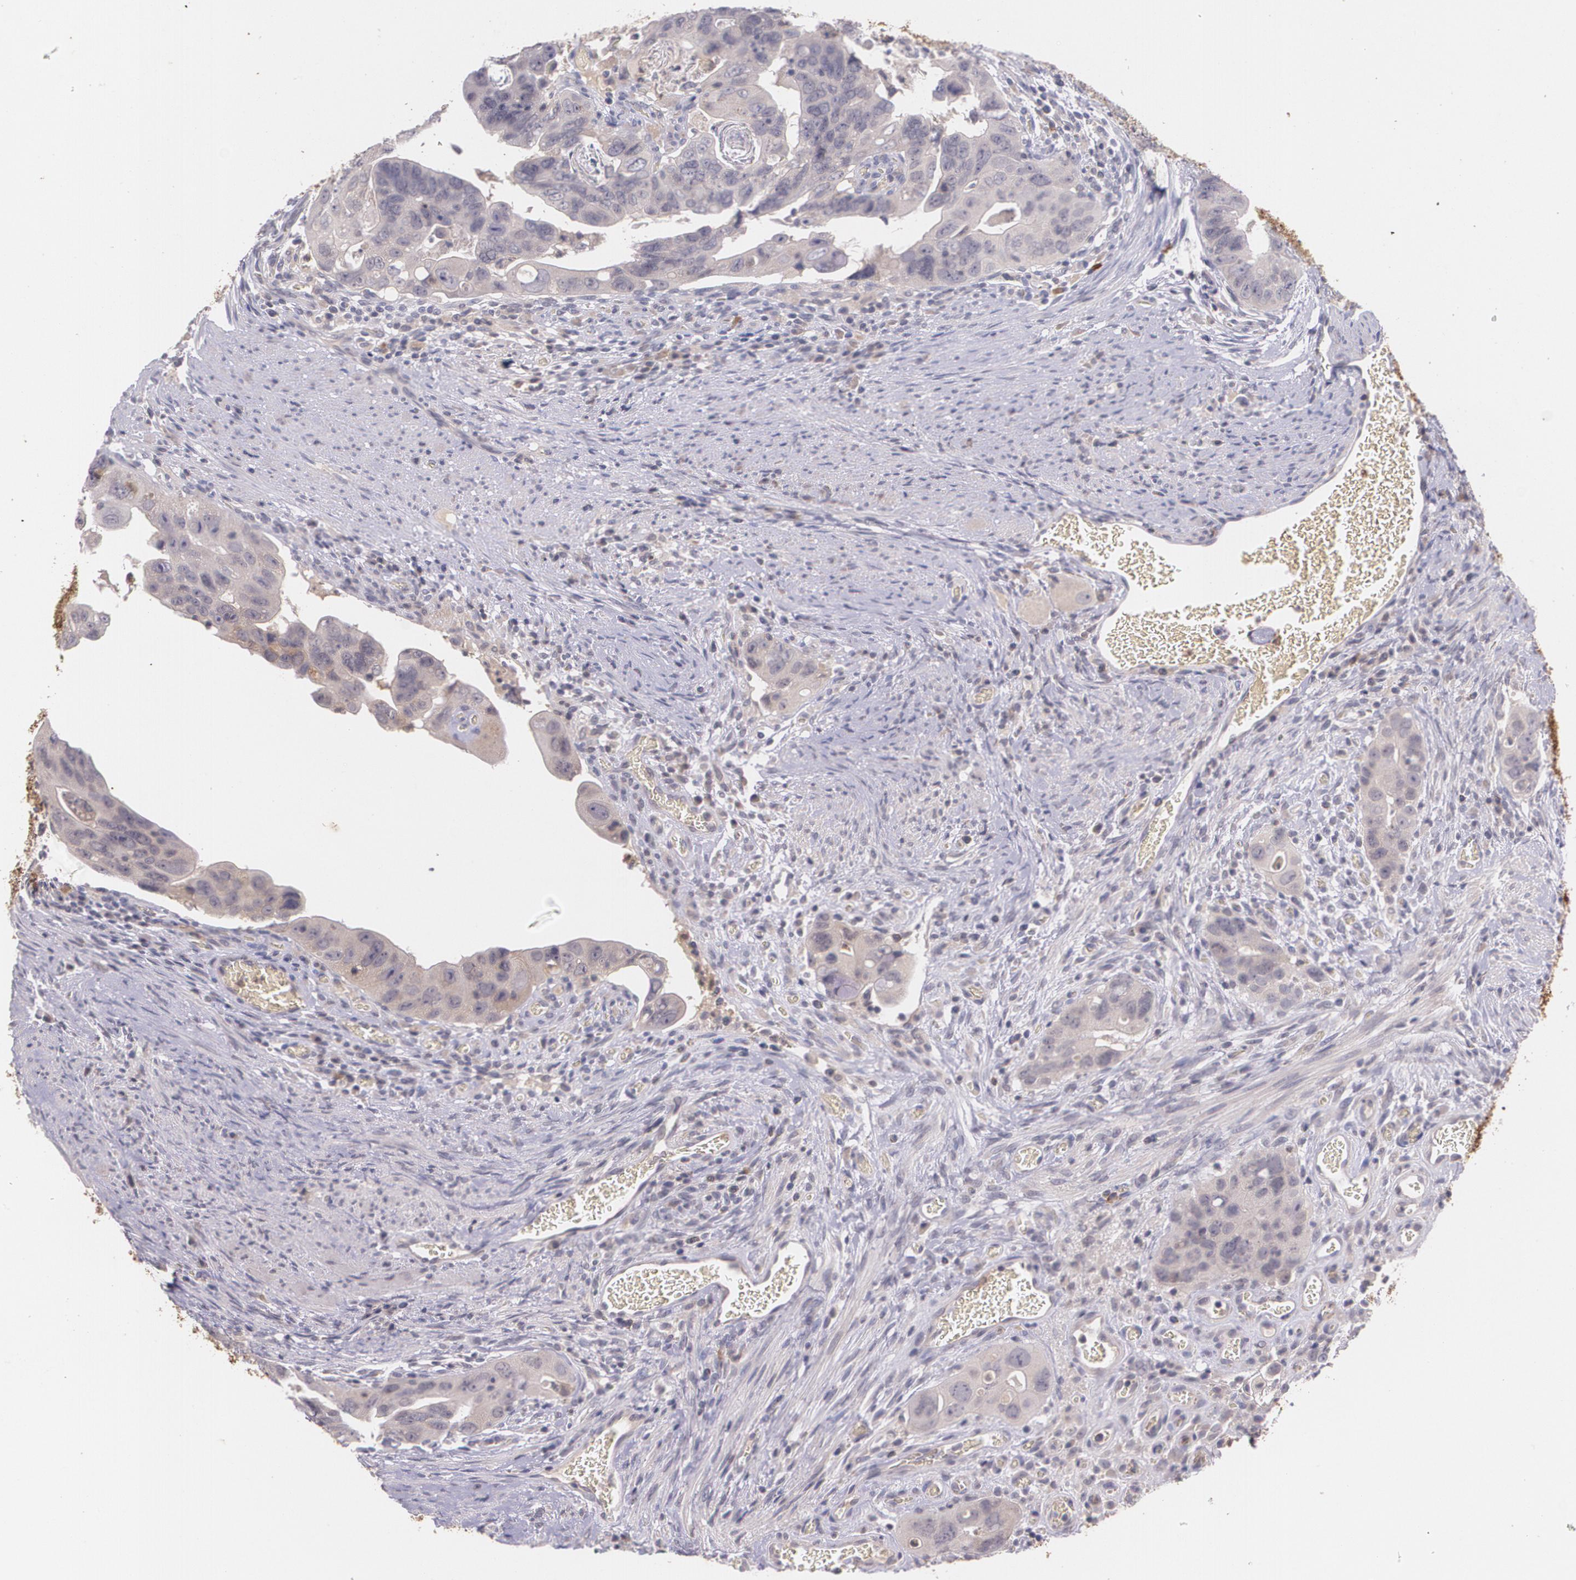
{"staining": {"intensity": "weak", "quantity": ">75%", "location": "cytoplasmic/membranous"}, "tissue": "colorectal cancer", "cell_type": "Tumor cells", "image_type": "cancer", "snomed": [{"axis": "morphology", "description": "Adenocarcinoma, NOS"}, {"axis": "topography", "description": "Rectum"}], "caption": "The image exhibits a brown stain indicating the presence of a protein in the cytoplasmic/membranous of tumor cells in colorectal cancer (adenocarcinoma). (Stains: DAB (3,3'-diaminobenzidine) in brown, nuclei in blue, Microscopy: brightfield microscopy at high magnification).", "gene": "TM4SF1", "patient": {"sex": "male", "age": 53}}